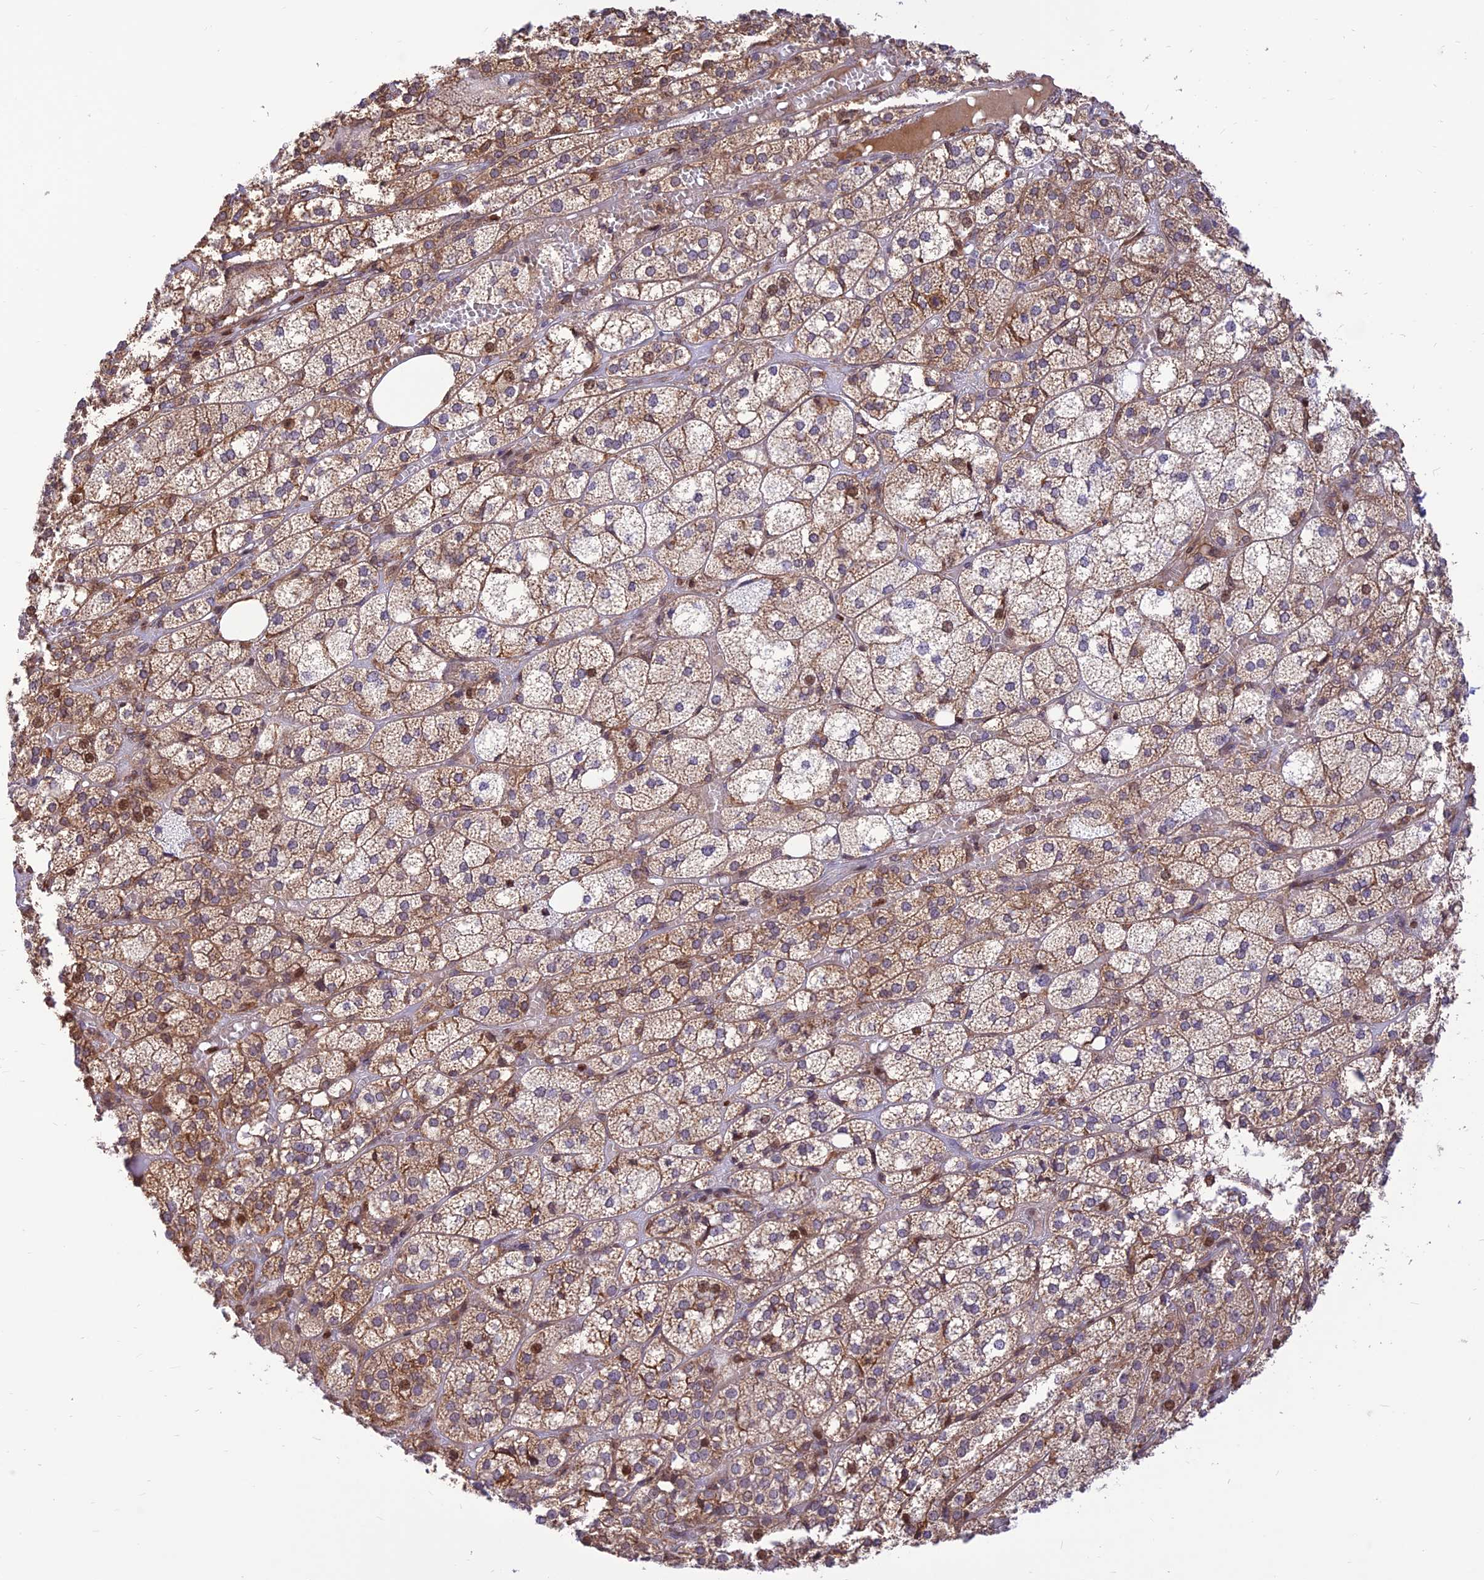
{"staining": {"intensity": "moderate", "quantity": "25%-75%", "location": "cytoplasmic/membranous,nuclear"}, "tissue": "adrenal gland", "cell_type": "Glandular cells", "image_type": "normal", "snomed": [{"axis": "morphology", "description": "Normal tissue, NOS"}, {"axis": "topography", "description": "Adrenal gland"}], "caption": "Adrenal gland stained with IHC reveals moderate cytoplasmic/membranous,nuclear staining in about 25%-75% of glandular cells. (DAB = brown stain, brightfield microscopy at high magnification).", "gene": "FAM186B", "patient": {"sex": "female", "age": 61}}